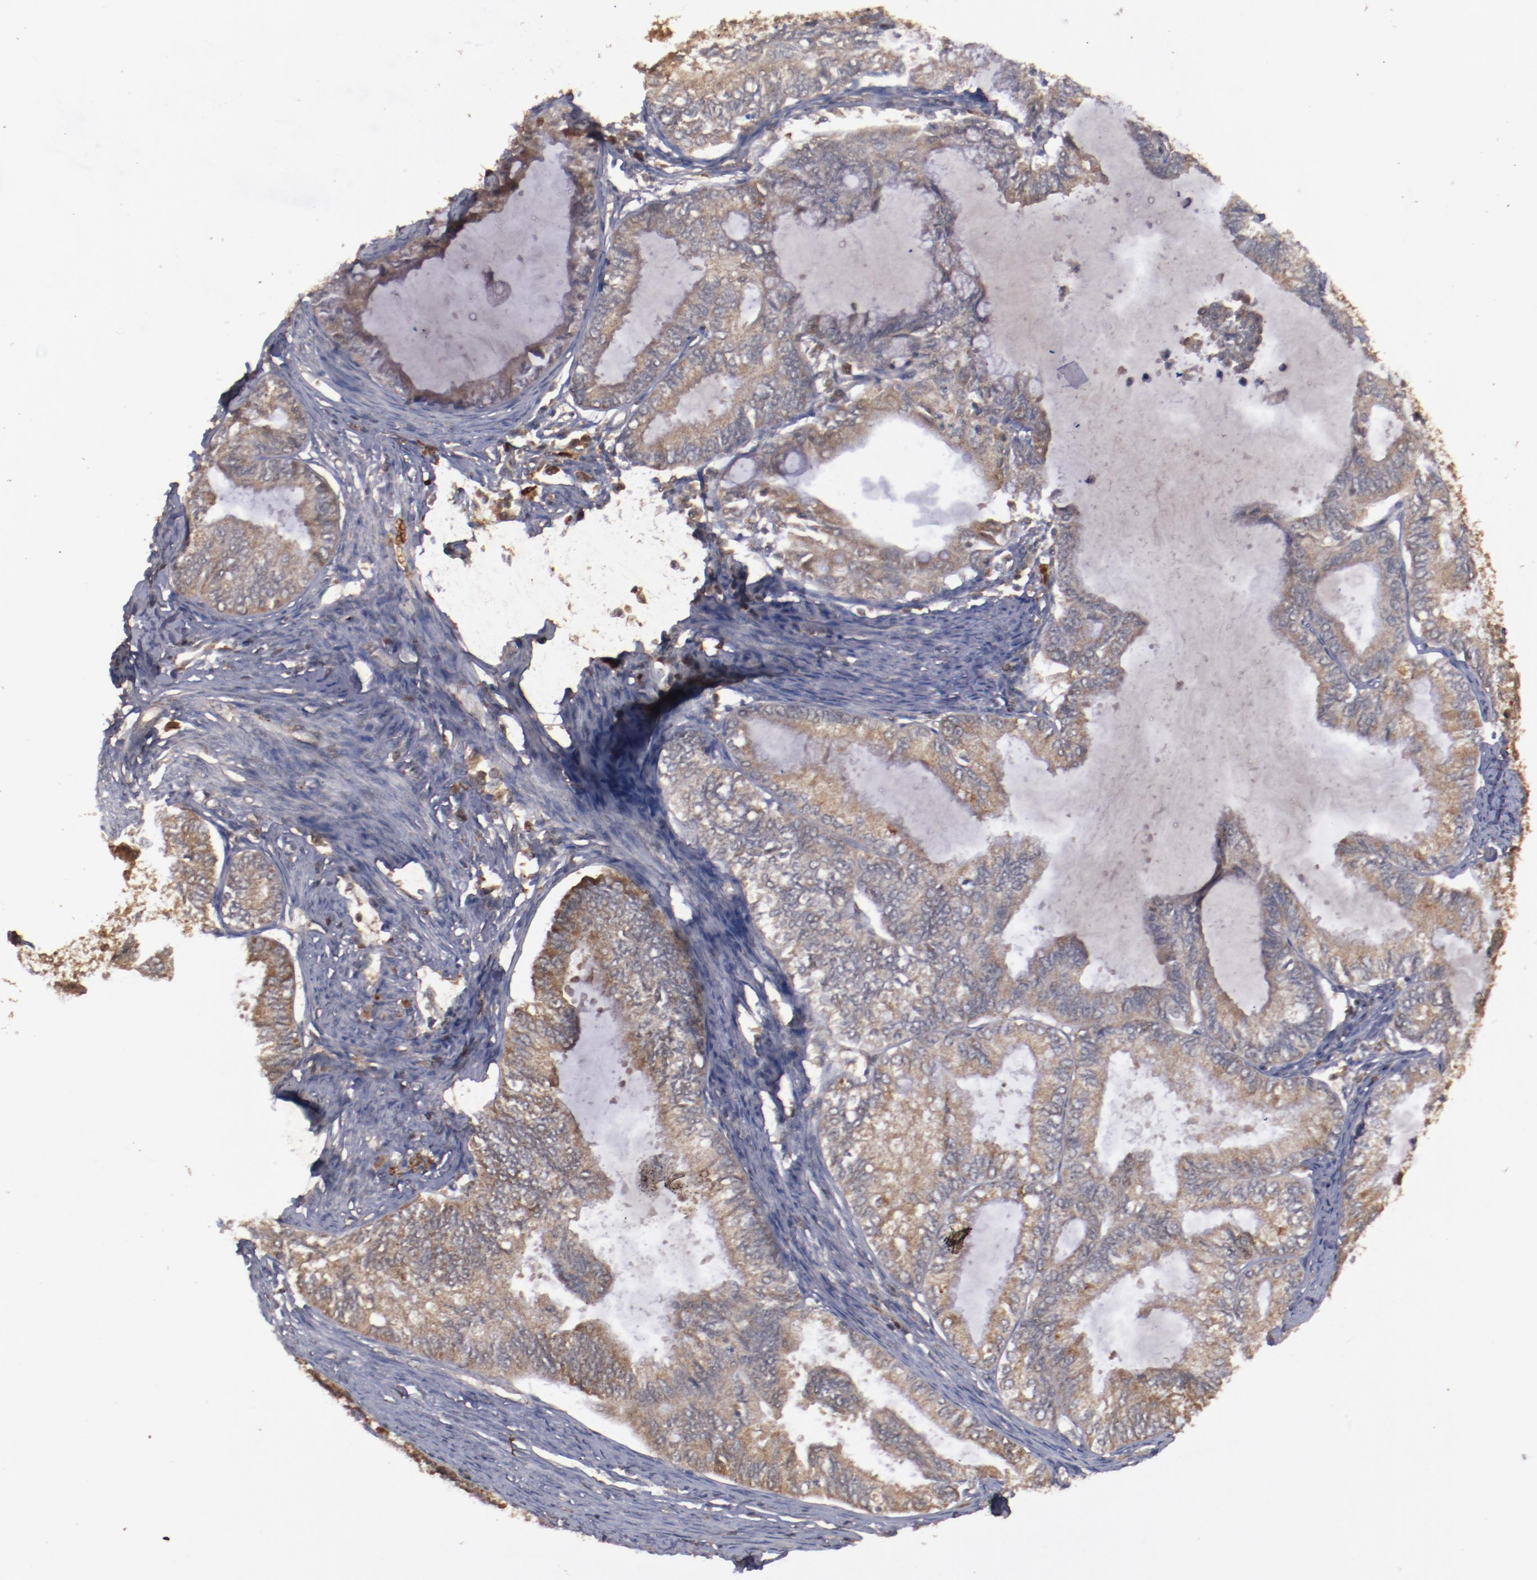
{"staining": {"intensity": "moderate", "quantity": ">75%", "location": "cytoplasmic/membranous"}, "tissue": "endometrial cancer", "cell_type": "Tumor cells", "image_type": "cancer", "snomed": [{"axis": "morphology", "description": "Adenocarcinoma, NOS"}, {"axis": "topography", "description": "Endometrium"}], "caption": "There is medium levels of moderate cytoplasmic/membranous positivity in tumor cells of endometrial cancer (adenocarcinoma), as demonstrated by immunohistochemical staining (brown color).", "gene": "TENM1", "patient": {"sex": "female", "age": 86}}